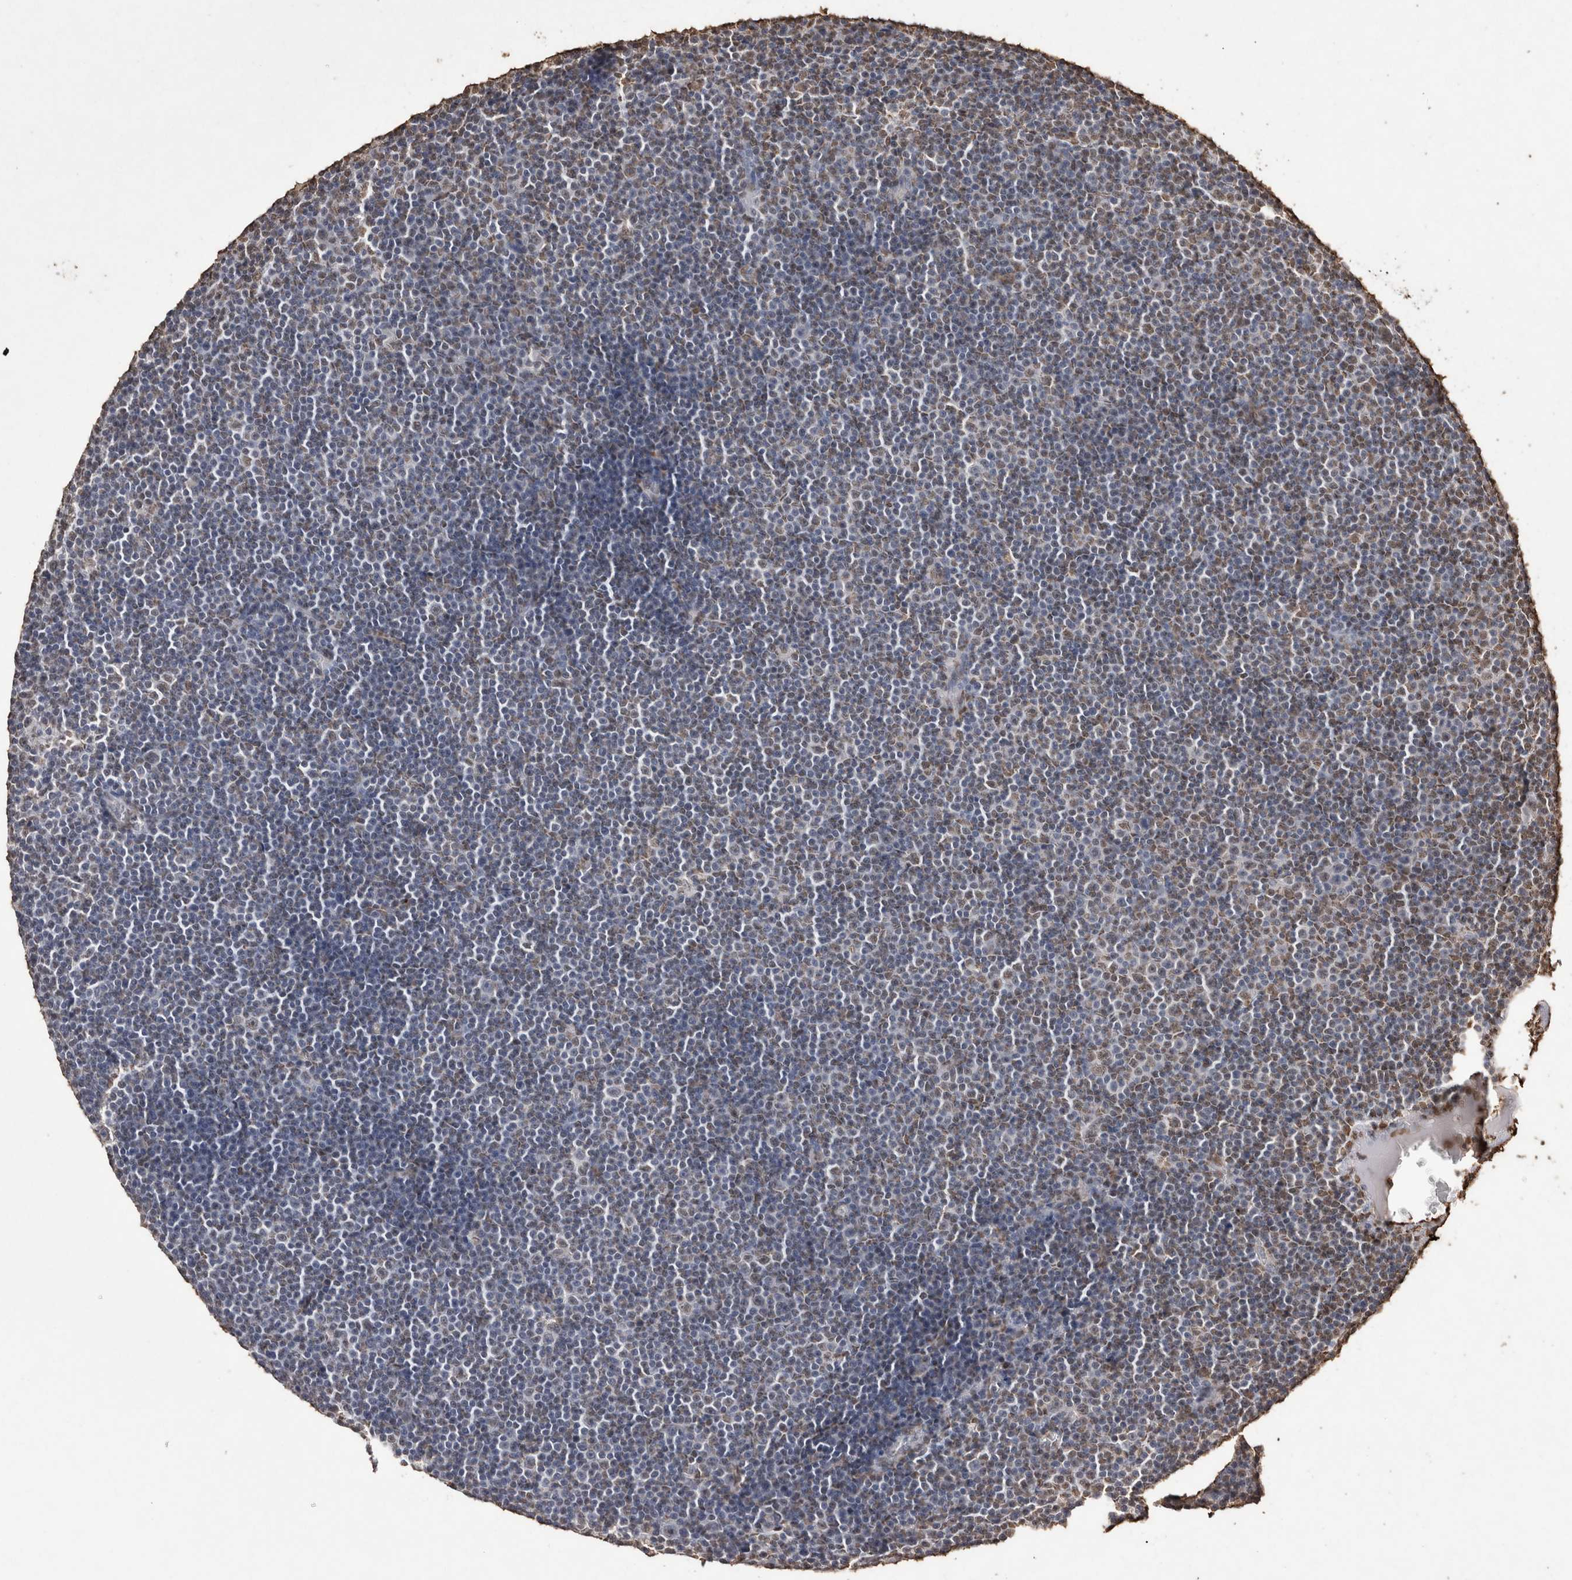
{"staining": {"intensity": "weak", "quantity": "25%-75%", "location": "nuclear"}, "tissue": "lymphoma", "cell_type": "Tumor cells", "image_type": "cancer", "snomed": [{"axis": "morphology", "description": "Malignant lymphoma, non-Hodgkin's type, Low grade"}, {"axis": "topography", "description": "Lymph node"}], "caption": "Lymphoma stained with a protein marker demonstrates weak staining in tumor cells.", "gene": "POU5F1", "patient": {"sex": "female", "age": 67}}